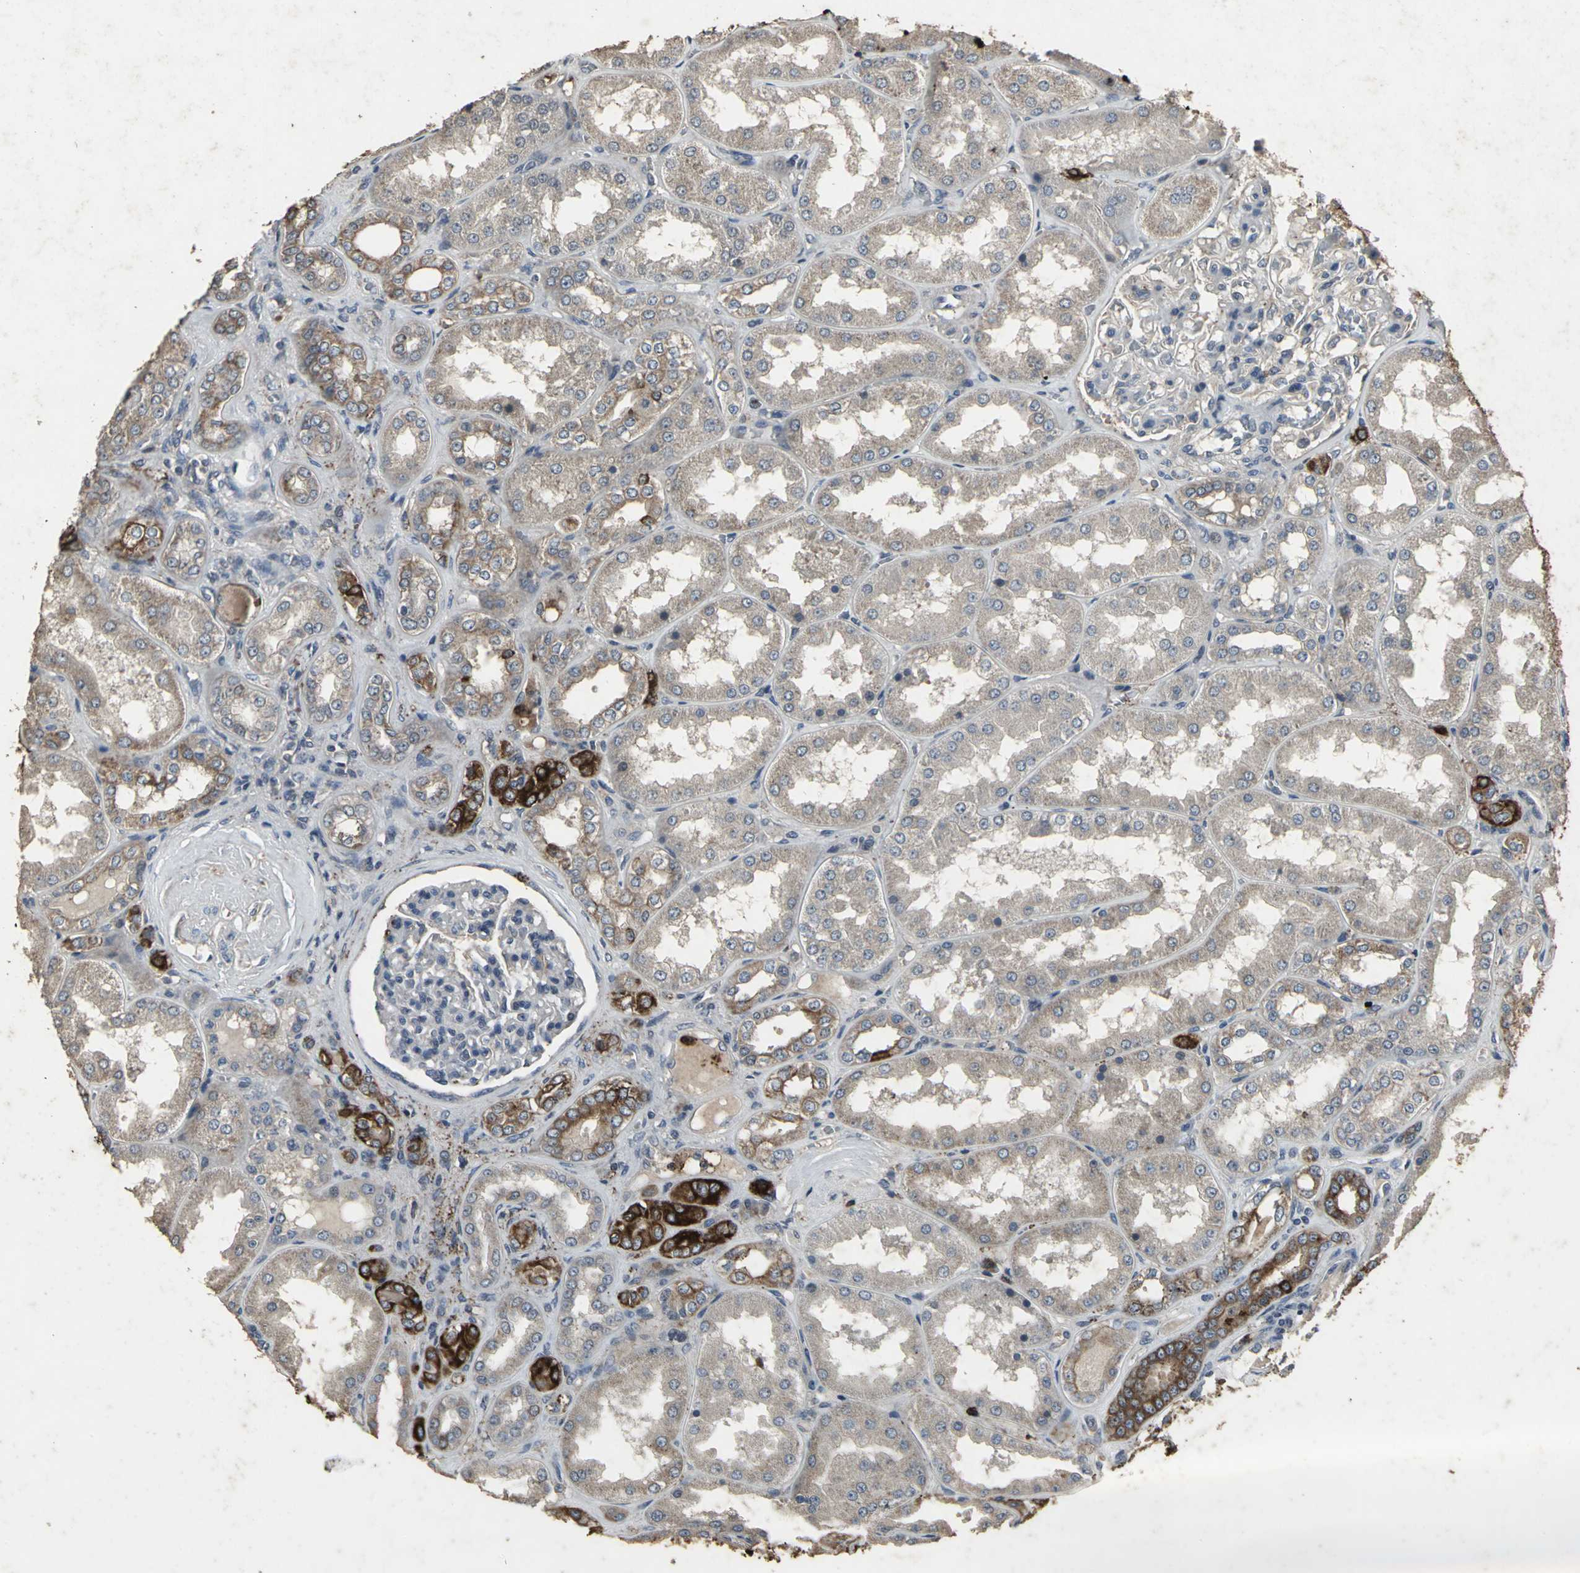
{"staining": {"intensity": "moderate", "quantity": "<25%", "location": "cytoplasmic/membranous"}, "tissue": "kidney", "cell_type": "Cells in glomeruli", "image_type": "normal", "snomed": [{"axis": "morphology", "description": "Normal tissue, NOS"}, {"axis": "topography", "description": "Kidney"}], "caption": "Immunohistochemistry histopathology image of unremarkable kidney stained for a protein (brown), which shows low levels of moderate cytoplasmic/membranous staining in about <25% of cells in glomeruli.", "gene": "CCR9", "patient": {"sex": "female", "age": 56}}